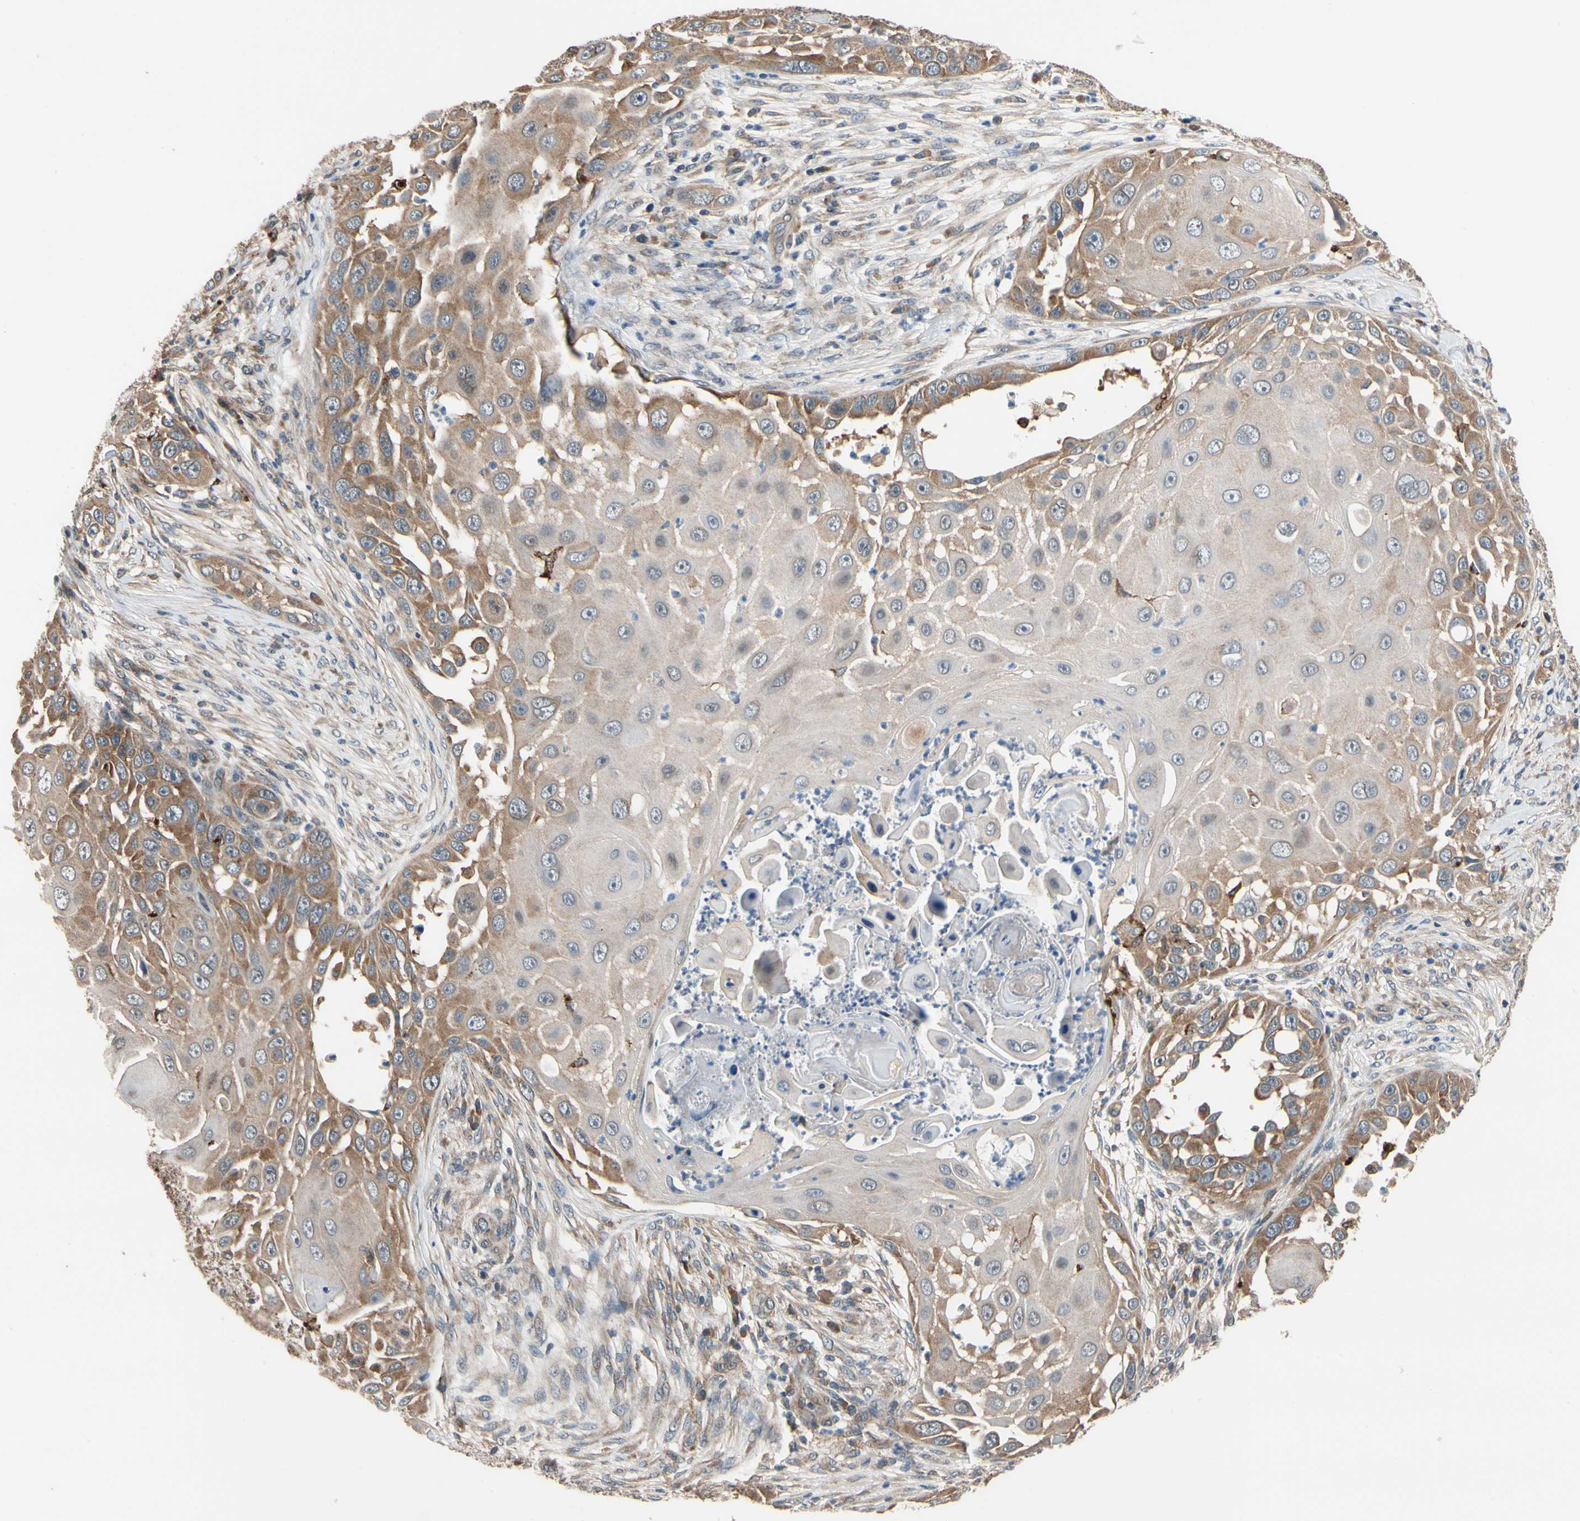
{"staining": {"intensity": "moderate", "quantity": "25%-75%", "location": "cytoplasmic/membranous"}, "tissue": "skin cancer", "cell_type": "Tumor cells", "image_type": "cancer", "snomed": [{"axis": "morphology", "description": "Squamous cell carcinoma, NOS"}, {"axis": "topography", "description": "Skin"}], "caption": "Tumor cells display moderate cytoplasmic/membranous expression in about 25%-75% of cells in skin squamous cell carcinoma.", "gene": "ANKHD1", "patient": {"sex": "female", "age": 44}}